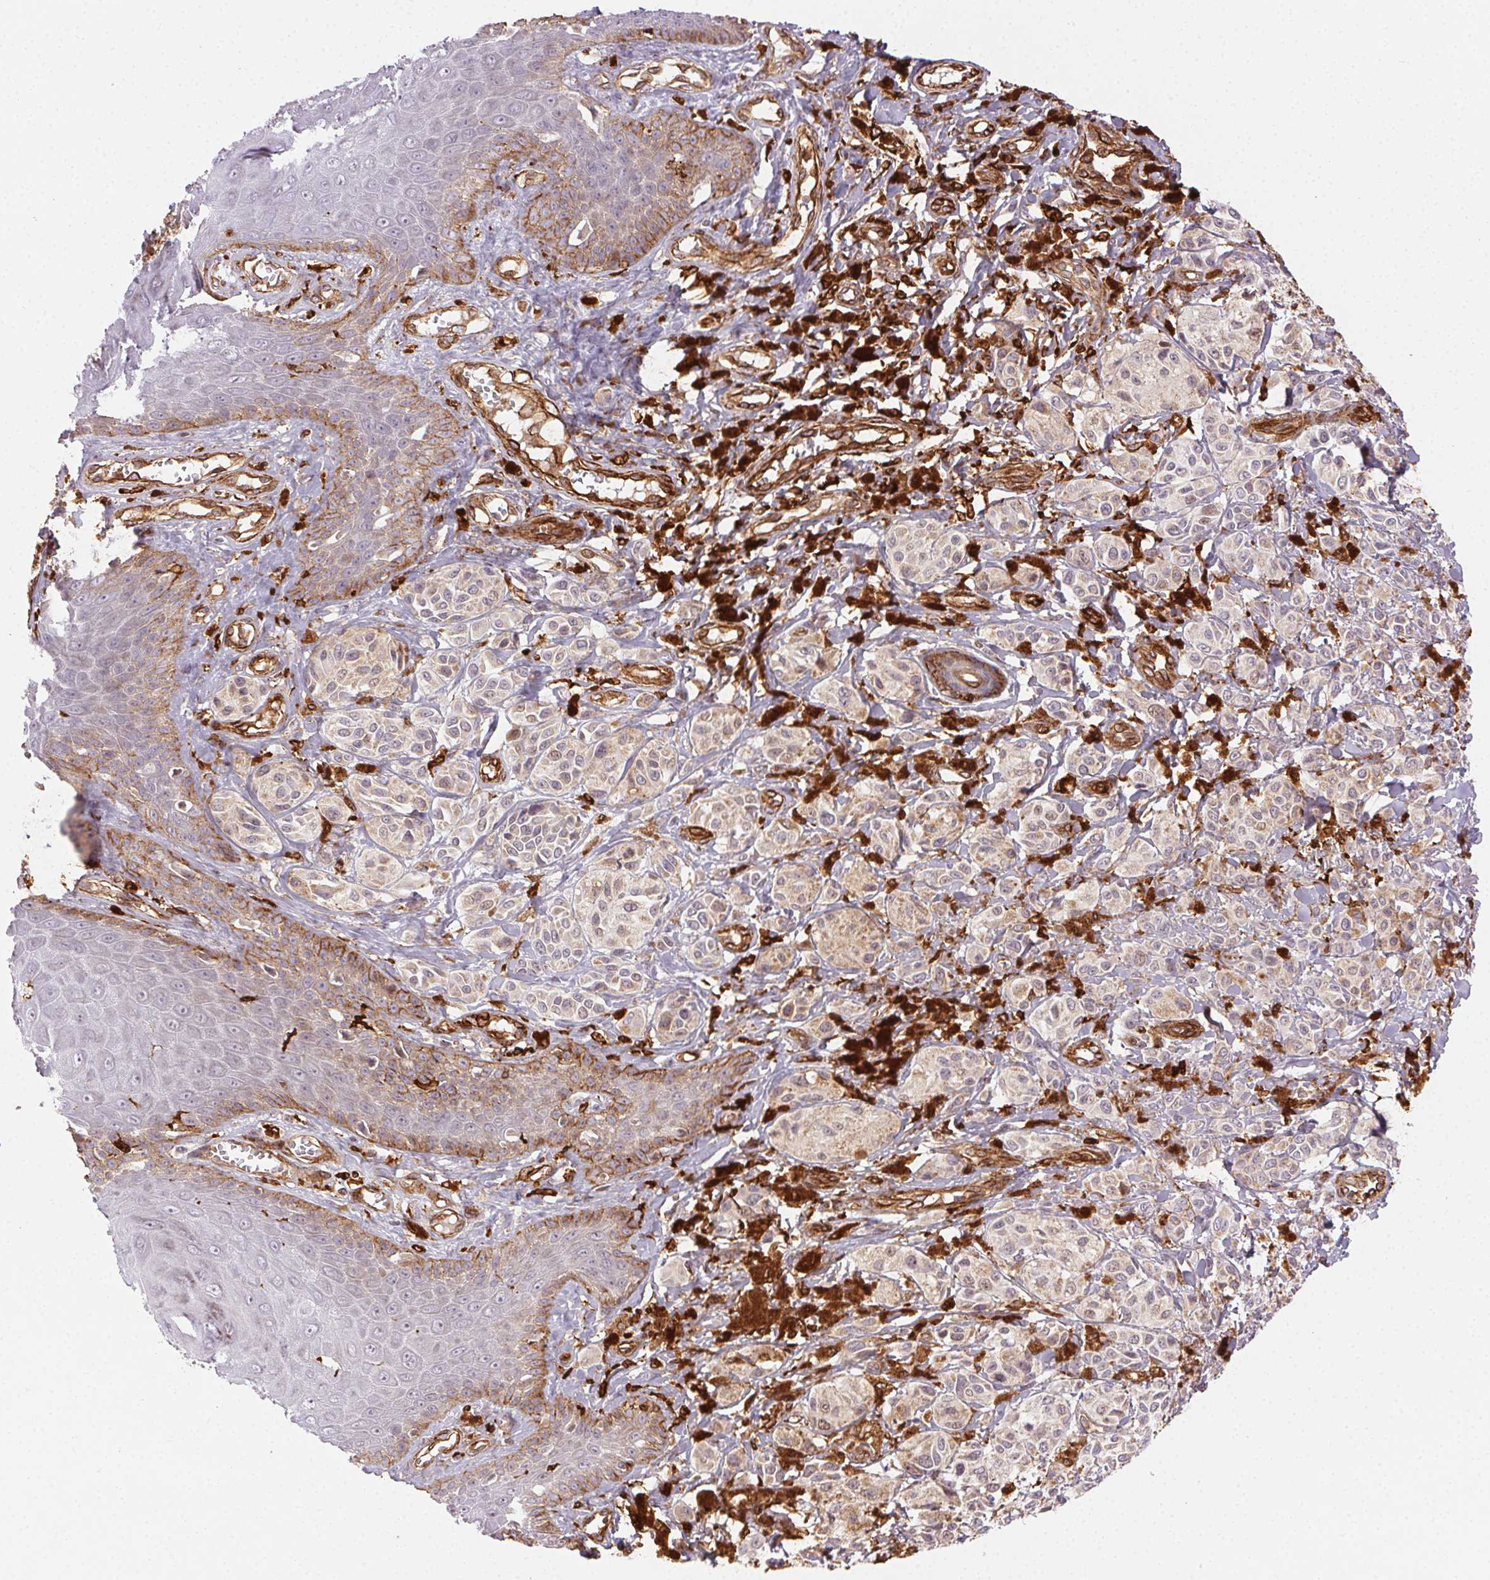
{"staining": {"intensity": "negative", "quantity": "none", "location": "none"}, "tissue": "melanoma", "cell_type": "Tumor cells", "image_type": "cancer", "snomed": [{"axis": "morphology", "description": "Malignant melanoma, NOS"}, {"axis": "topography", "description": "Skin"}], "caption": "Malignant melanoma was stained to show a protein in brown. There is no significant expression in tumor cells.", "gene": "RNASET2", "patient": {"sex": "female", "age": 80}}